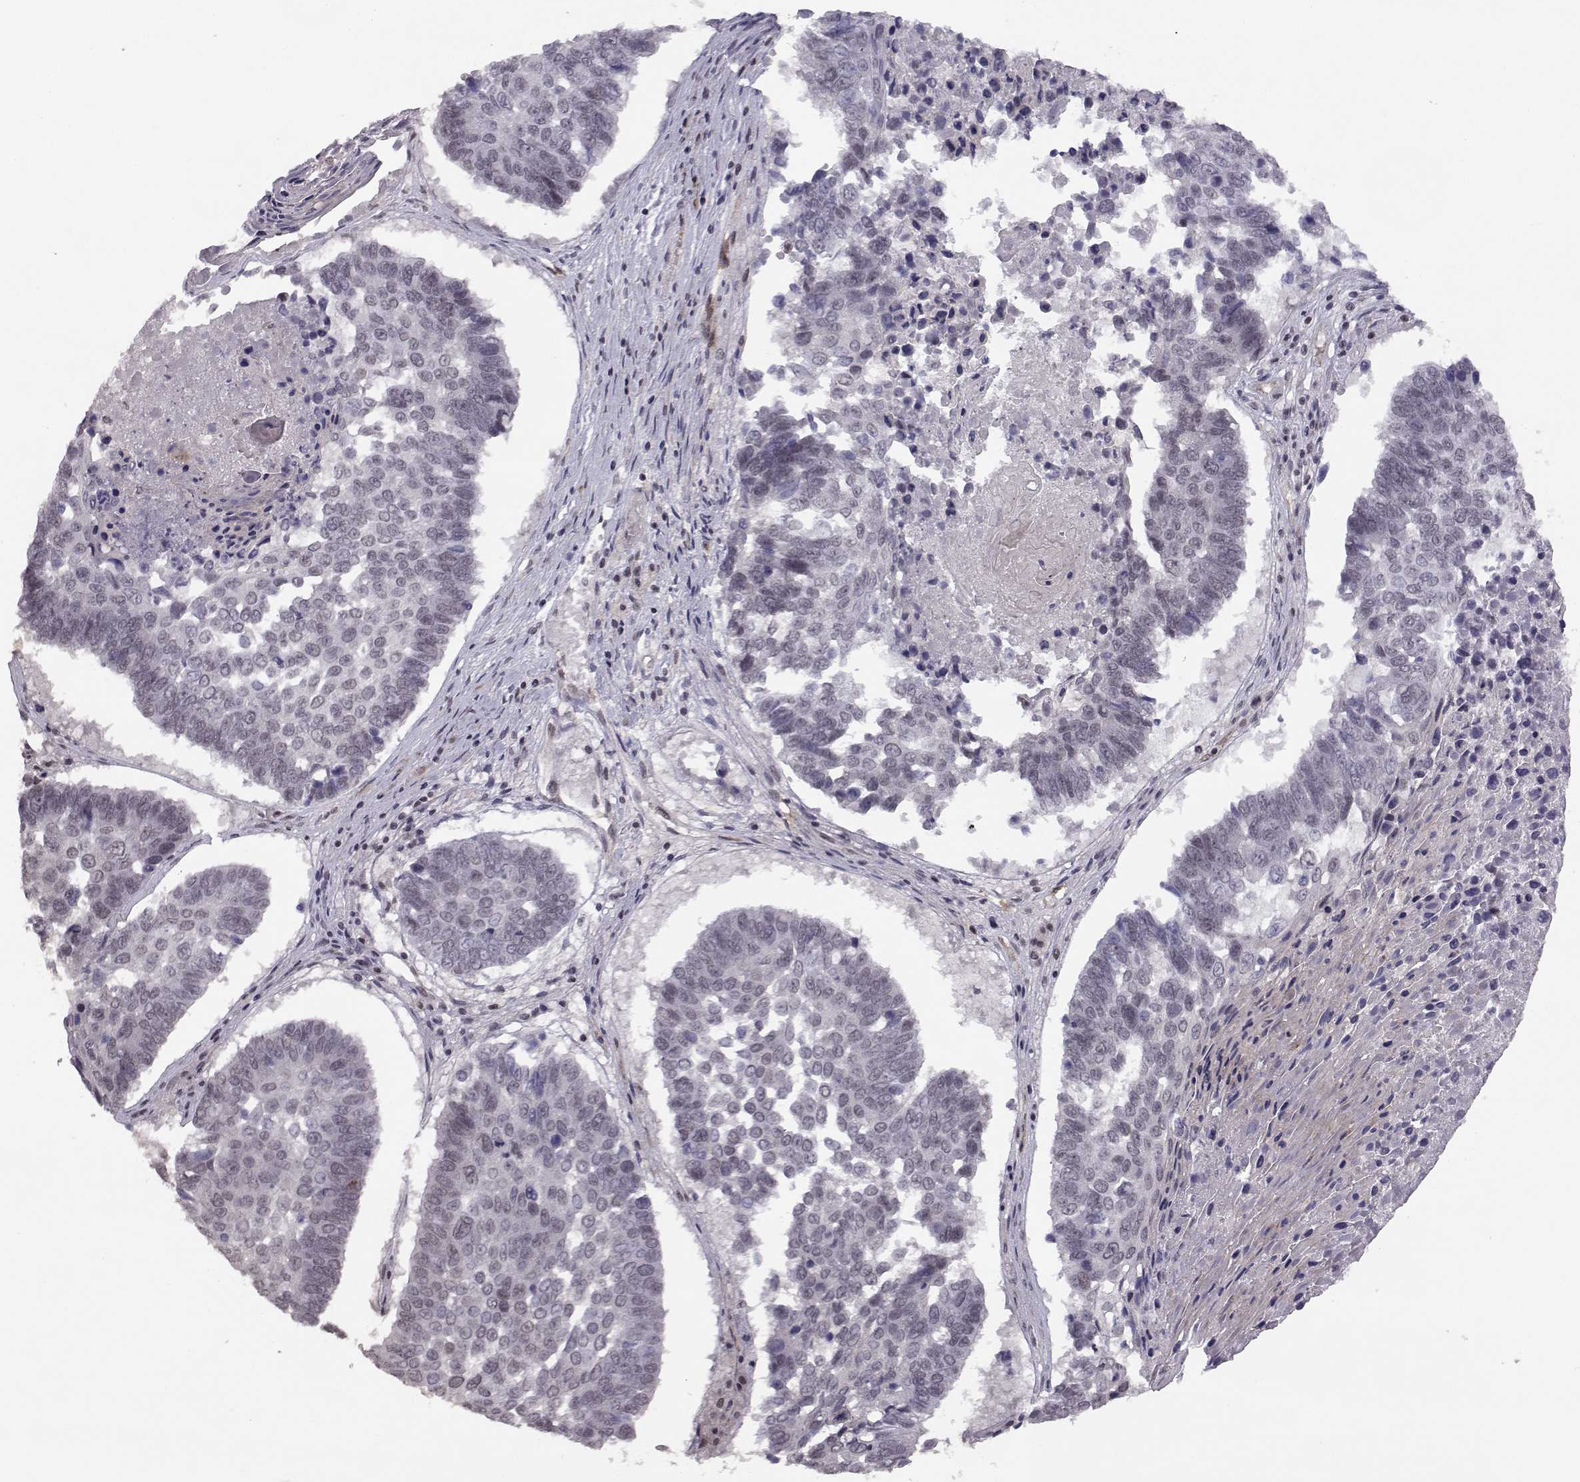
{"staining": {"intensity": "negative", "quantity": "none", "location": "none"}, "tissue": "lung cancer", "cell_type": "Tumor cells", "image_type": "cancer", "snomed": [{"axis": "morphology", "description": "Squamous cell carcinoma, NOS"}, {"axis": "topography", "description": "Lung"}], "caption": "High magnification brightfield microscopy of lung cancer (squamous cell carcinoma) stained with DAB (brown) and counterstained with hematoxylin (blue): tumor cells show no significant positivity. (DAB (3,3'-diaminobenzidine) IHC with hematoxylin counter stain).", "gene": "KIF13B", "patient": {"sex": "male", "age": 73}}